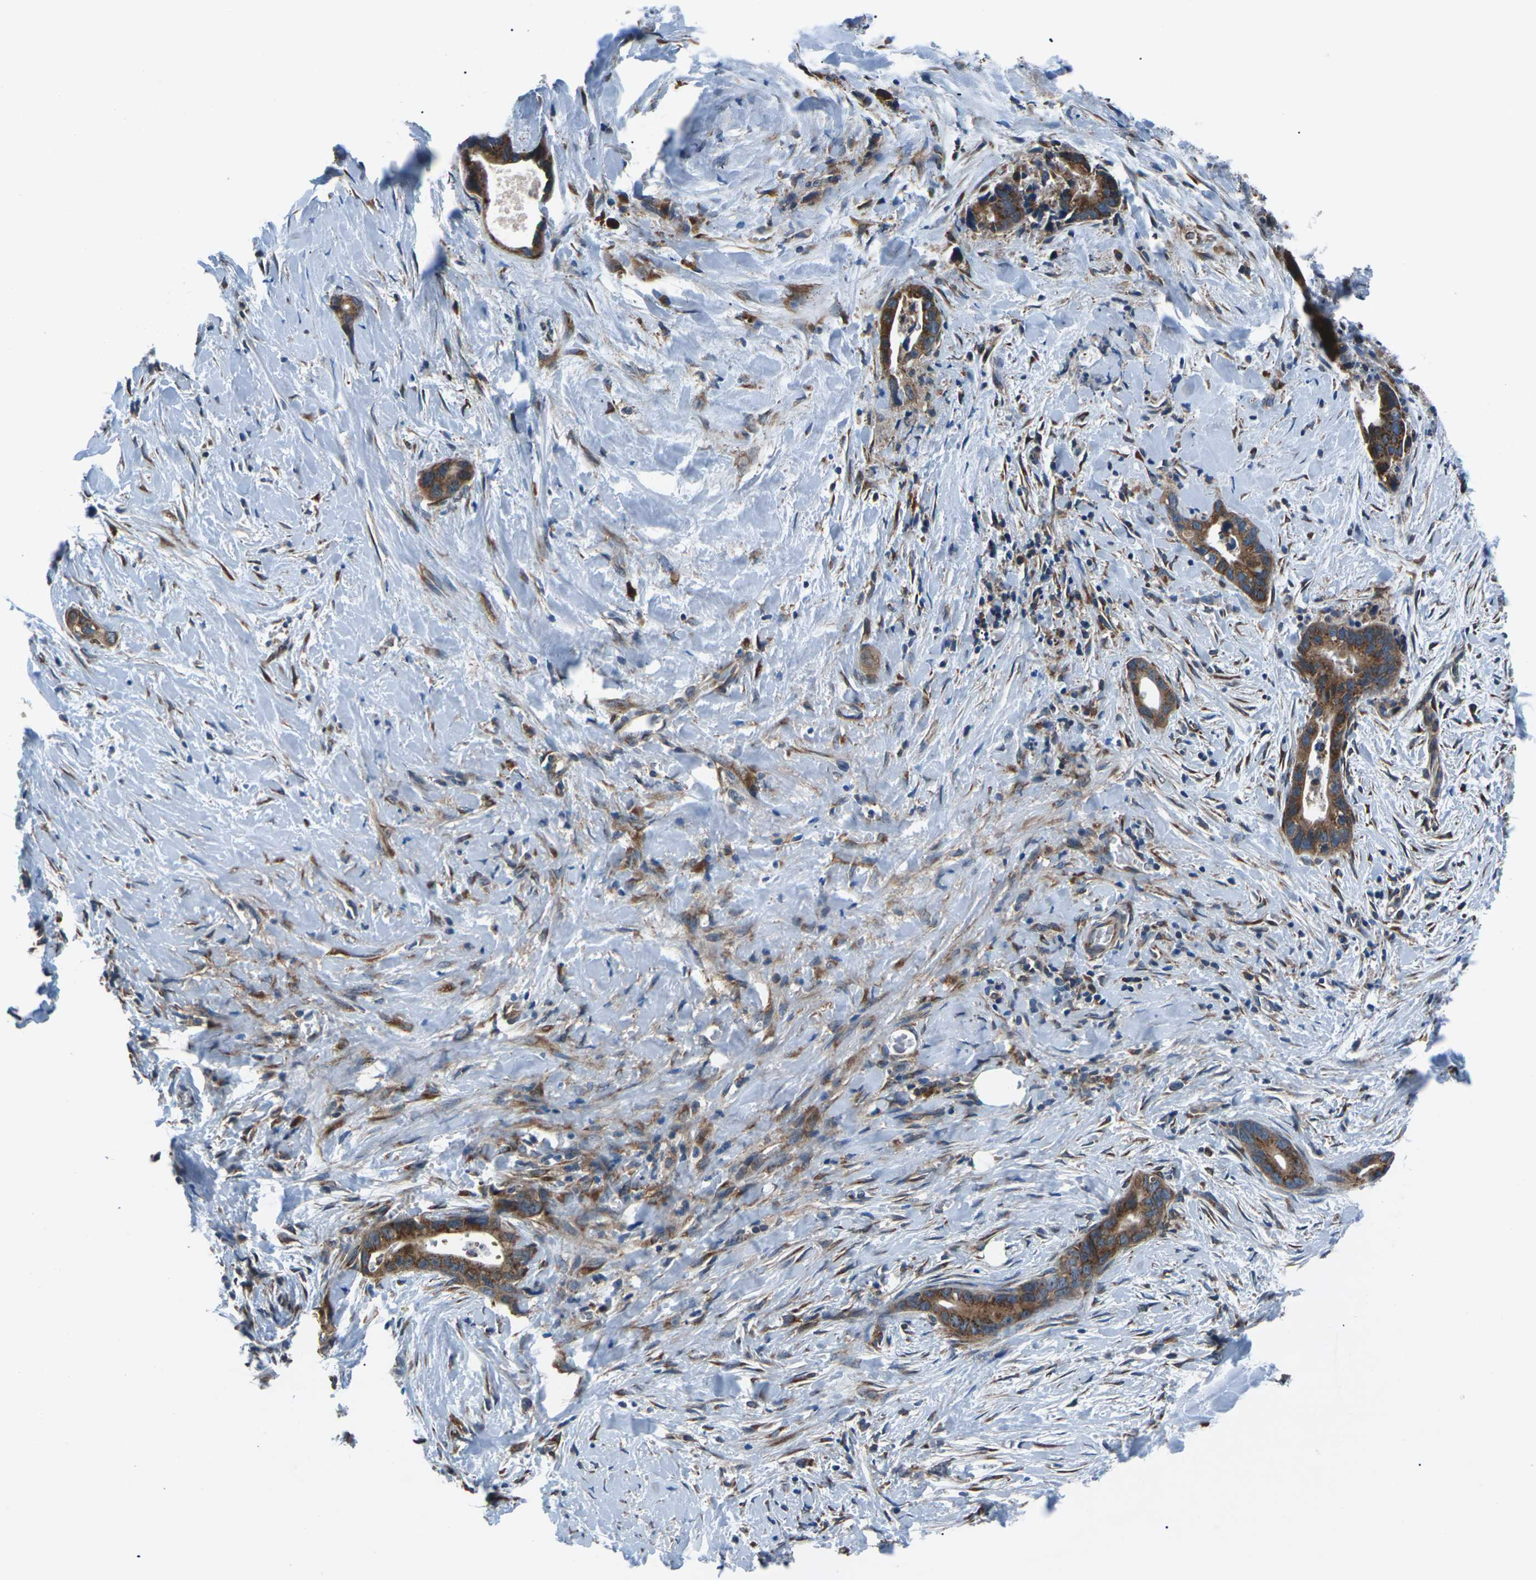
{"staining": {"intensity": "strong", "quantity": ">75%", "location": "cytoplasmic/membranous"}, "tissue": "liver cancer", "cell_type": "Tumor cells", "image_type": "cancer", "snomed": [{"axis": "morphology", "description": "Cholangiocarcinoma"}, {"axis": "topography", "description": "Liver"}], "caption": "The histopathology image demonstrates a brown stain indicating the presence of a protein in the cytoplasmic/membranous of tumor cells in cholangiocarcinoma (liver). The staining was performed using DAB (3,3'-diaminobenzidine) to visualize the protein expression in brown, while the nuclei were stained in blue with hematoxylin (Magnification: 20x).", "gene": "GABRP", "patient": {"sex": "female", "age": 55}}